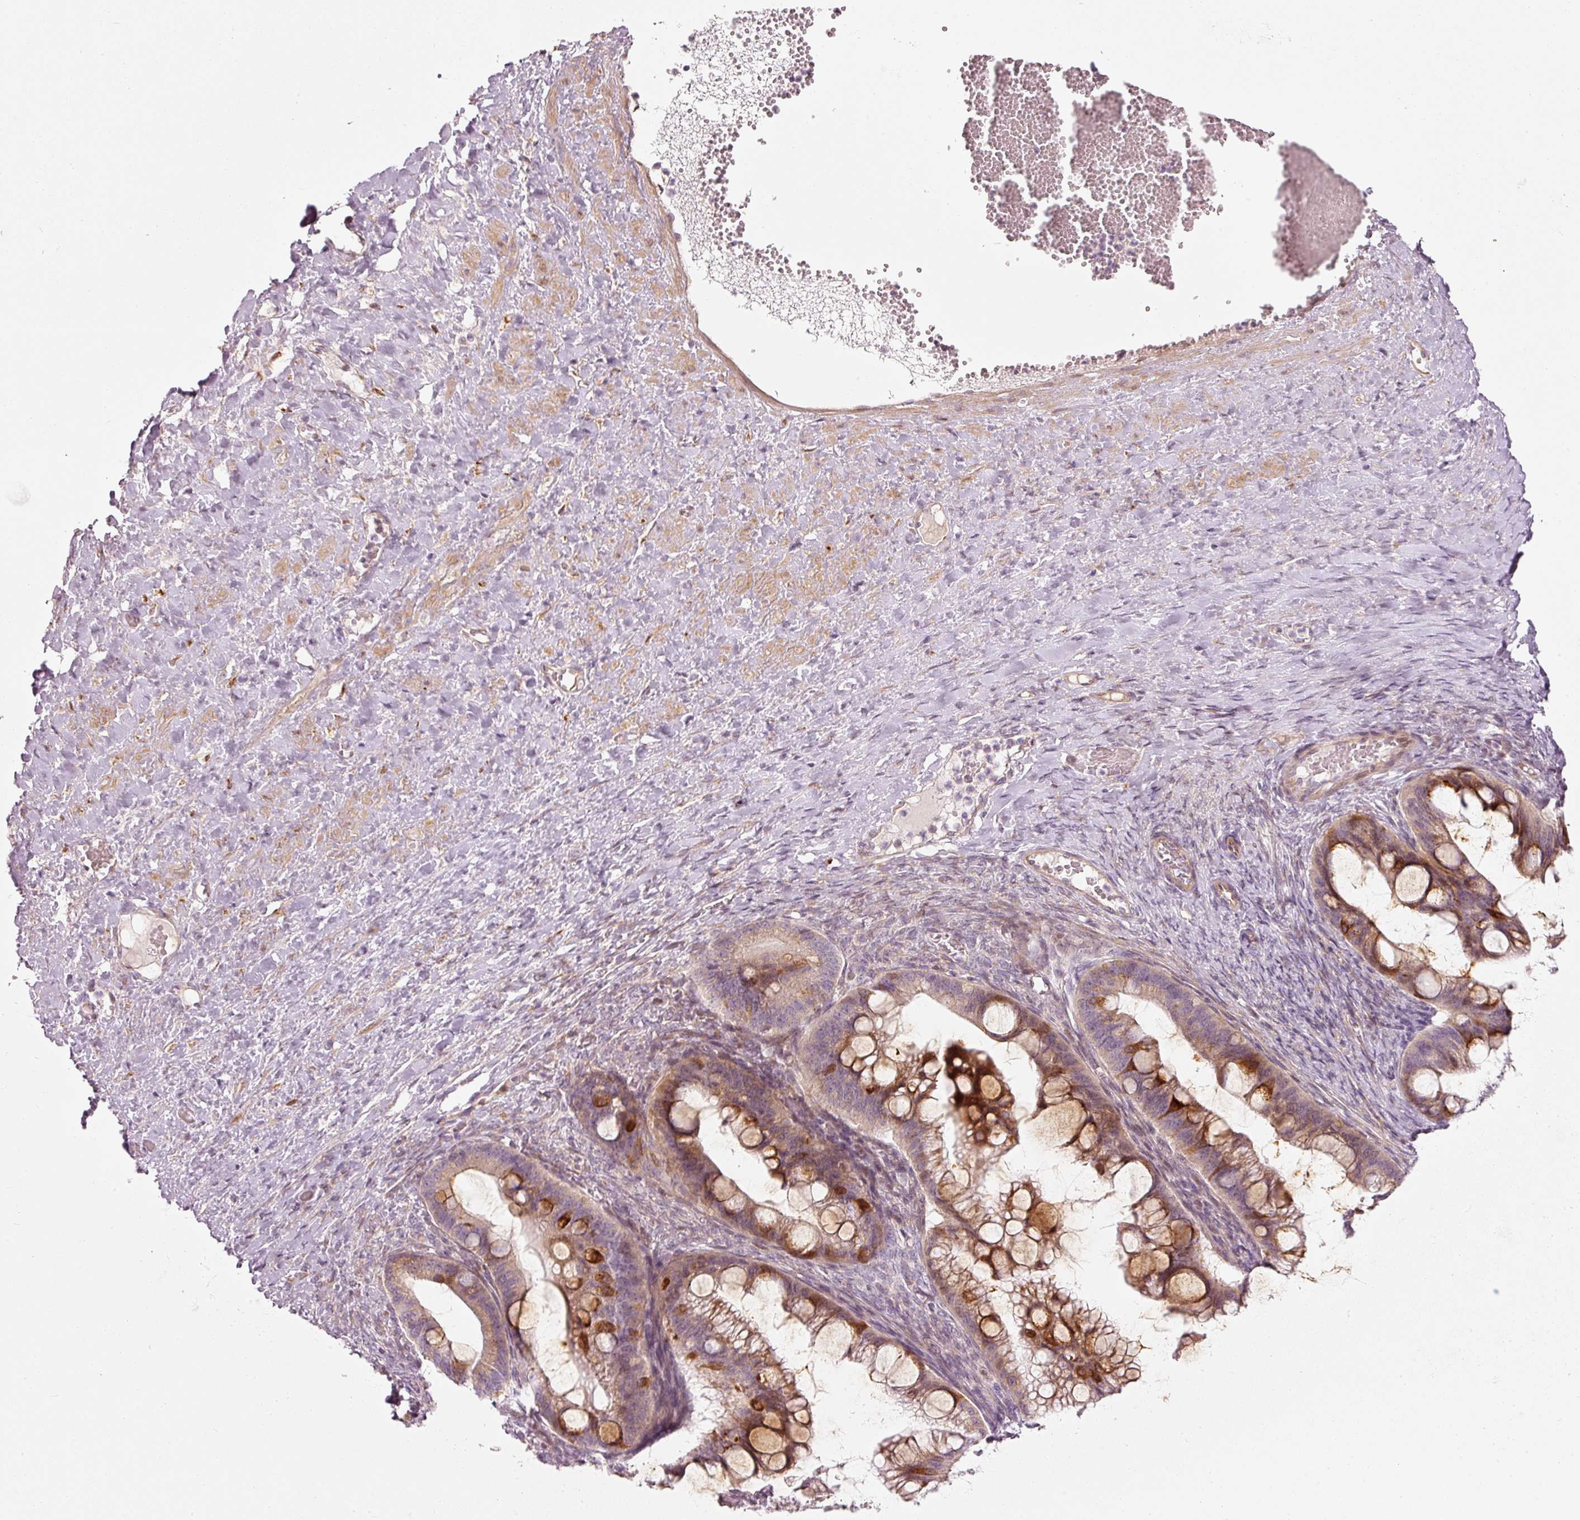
{"staining": {"intensity": "moderate", "quantity": "25%-75%", "location": "cytoplasmic/membranous"}, "tissue": "ovarian cancer", "cell_type": "Tumor cells", "image_type": "cancer", "snomed": [{"axis": "morphology", "description": "Cystadenocarcinoma, mucinous, NOS"}, {"axis": "topography", "description": "Ovary"}], "caption": "A high-resolution histopathology image shows immunohistochemistry staining of ovarian mucinous cystadenocarcinoma, which demonstrates moderate cytoplasmic/membranous expression in about 25%-75% of tumor cells. (Brightfield microscopy of DAB IHC at high magnification).", "gene": "SLC20A1", "patient": {"sex": "female", "age": 73}}